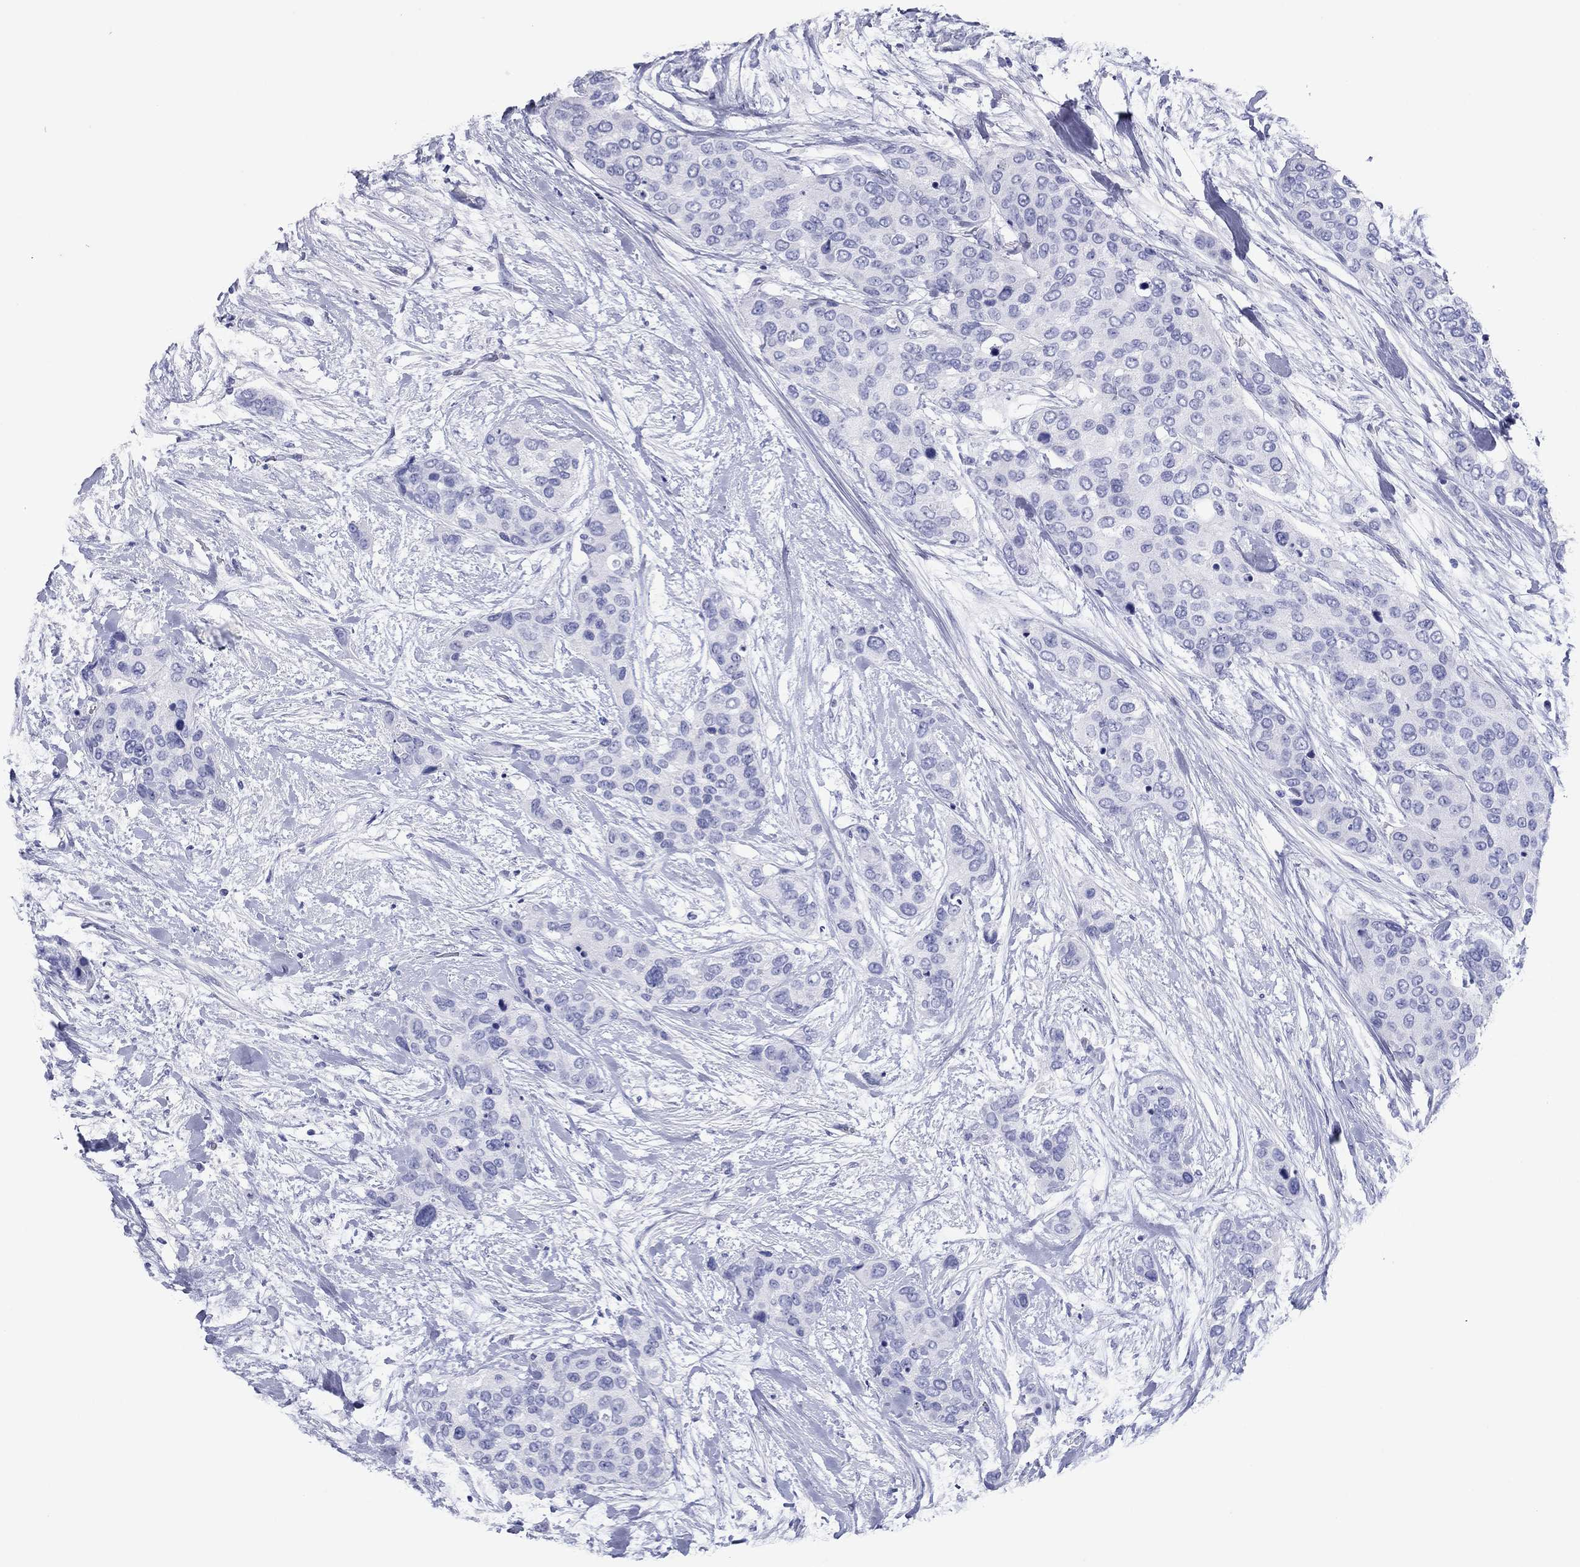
{"staining": {"intensity": "negative", "quantity": "none", "location": "none"}, "tissue": "urothelial cancer", "cell_type": "Tumor cells", "image_type": "cancer", "snomed": [{"axis": "morphology", "description": "Urothelial carcinoma, High grade"}, {"axis": "topography", "description": "Urinary bladder"}], "caption": "Tumor cells are negative for protein expression in human urothelial cancer. (DAB IHC with hematoxylin counter stain).", "gene": "ATP4A", "patient": {"sex": "male", "age": 77}}